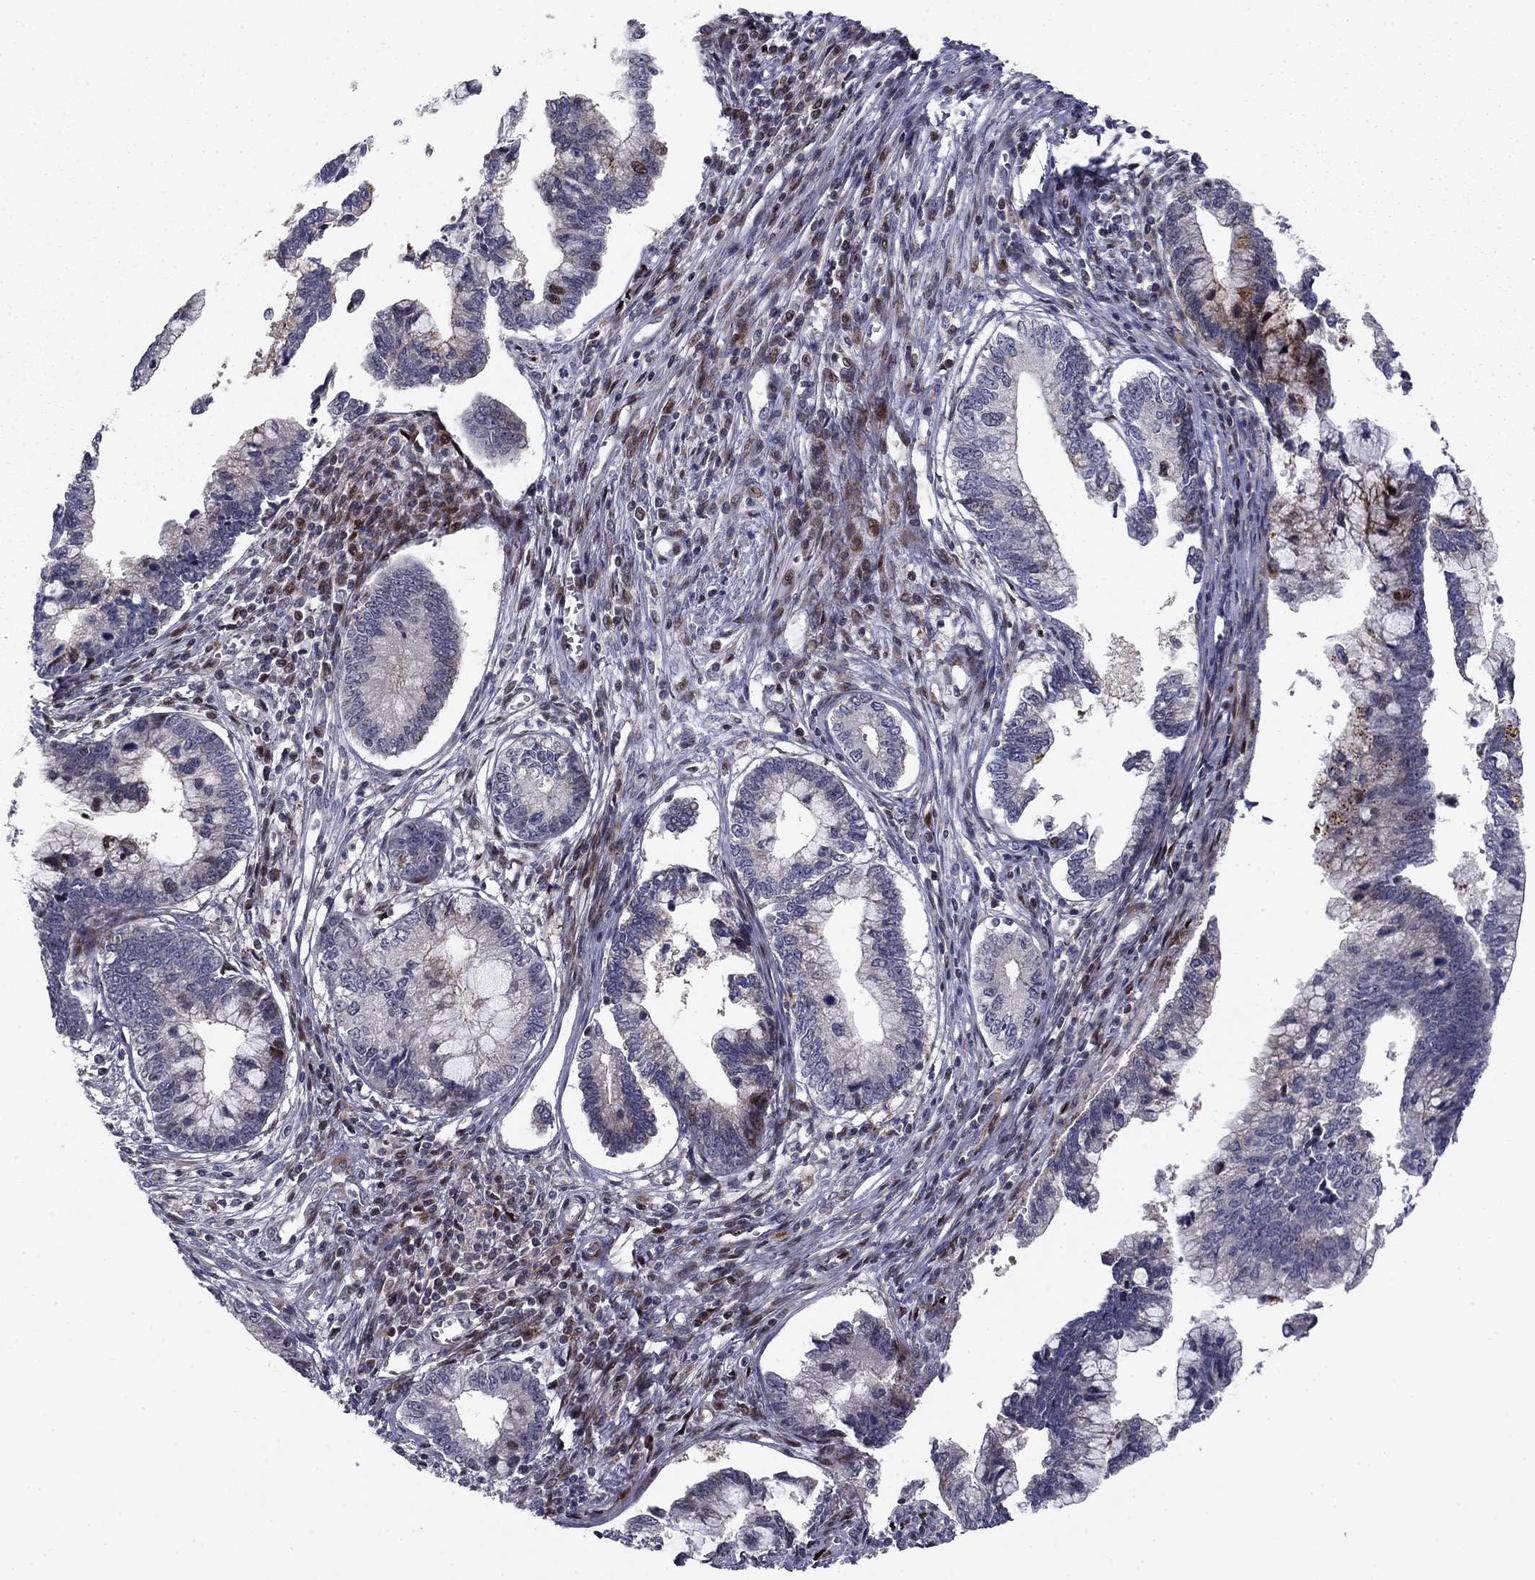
{"staining": {"intensity": "strong", "quantity": "<25%", "location": "nuclear"}, "tissue": "cervical cancer", "cell_type": "Tumor cells", "image_type": "cancer", "snomed": [{"axis": "morphology", "description": "Adenocarcinoma, NOS"}, {"axis": "topography", "description": "Cervix"}], "caption": "Cervical adenocarcinoma stained with a brown dye displays strong nuclear positive expression in about <25% of tumor cells.", "gene": "MIOS", "patient": {"sex": "female", "age": 44}}